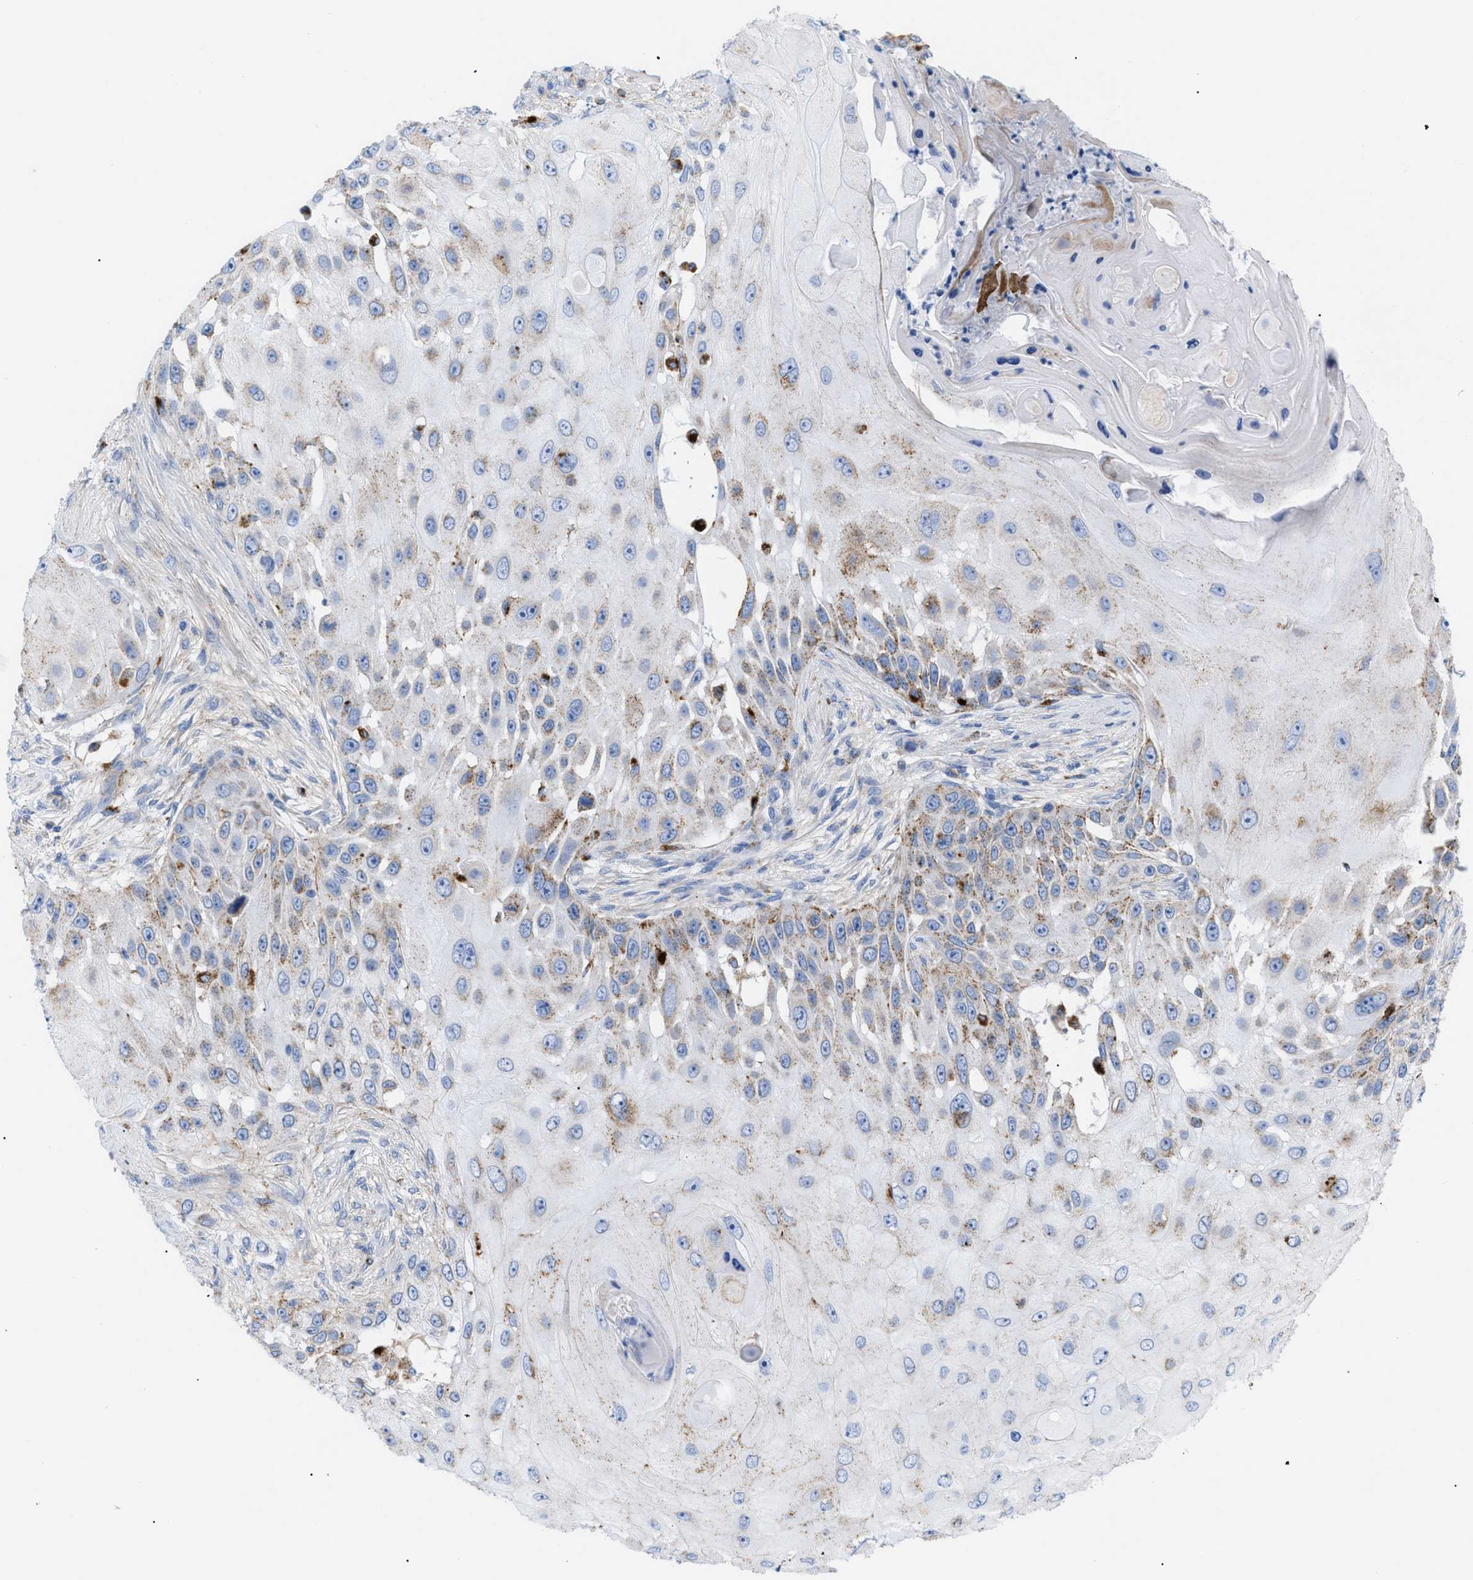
{"staining": {"intensity": "moderate", "quantity": "25%-75%", "location": "cytoplasmic/membranous"}, "tissue": "skin cancer", "cell_type": "Tumor cells", "image_type": "cancer", "snomed": [{"axis": "morphology", "description": "Squamous cell carcinoma, NOS"}, {"axis": "topography", "description": "Skin"}], "caption": "Protein analysis of skin cancer (squamous cell carcinoma) tissue exhibits moderate cytoplasmic/membranous positivity in approximately 25%-75% of tumor cells. The protein is stained brown, and the nuclei are stained in blue (DAB IHC with brightfield microscopy, high magnification).", "gene": "DRAM2", "patient": {"sex": "female", "age": 44}}